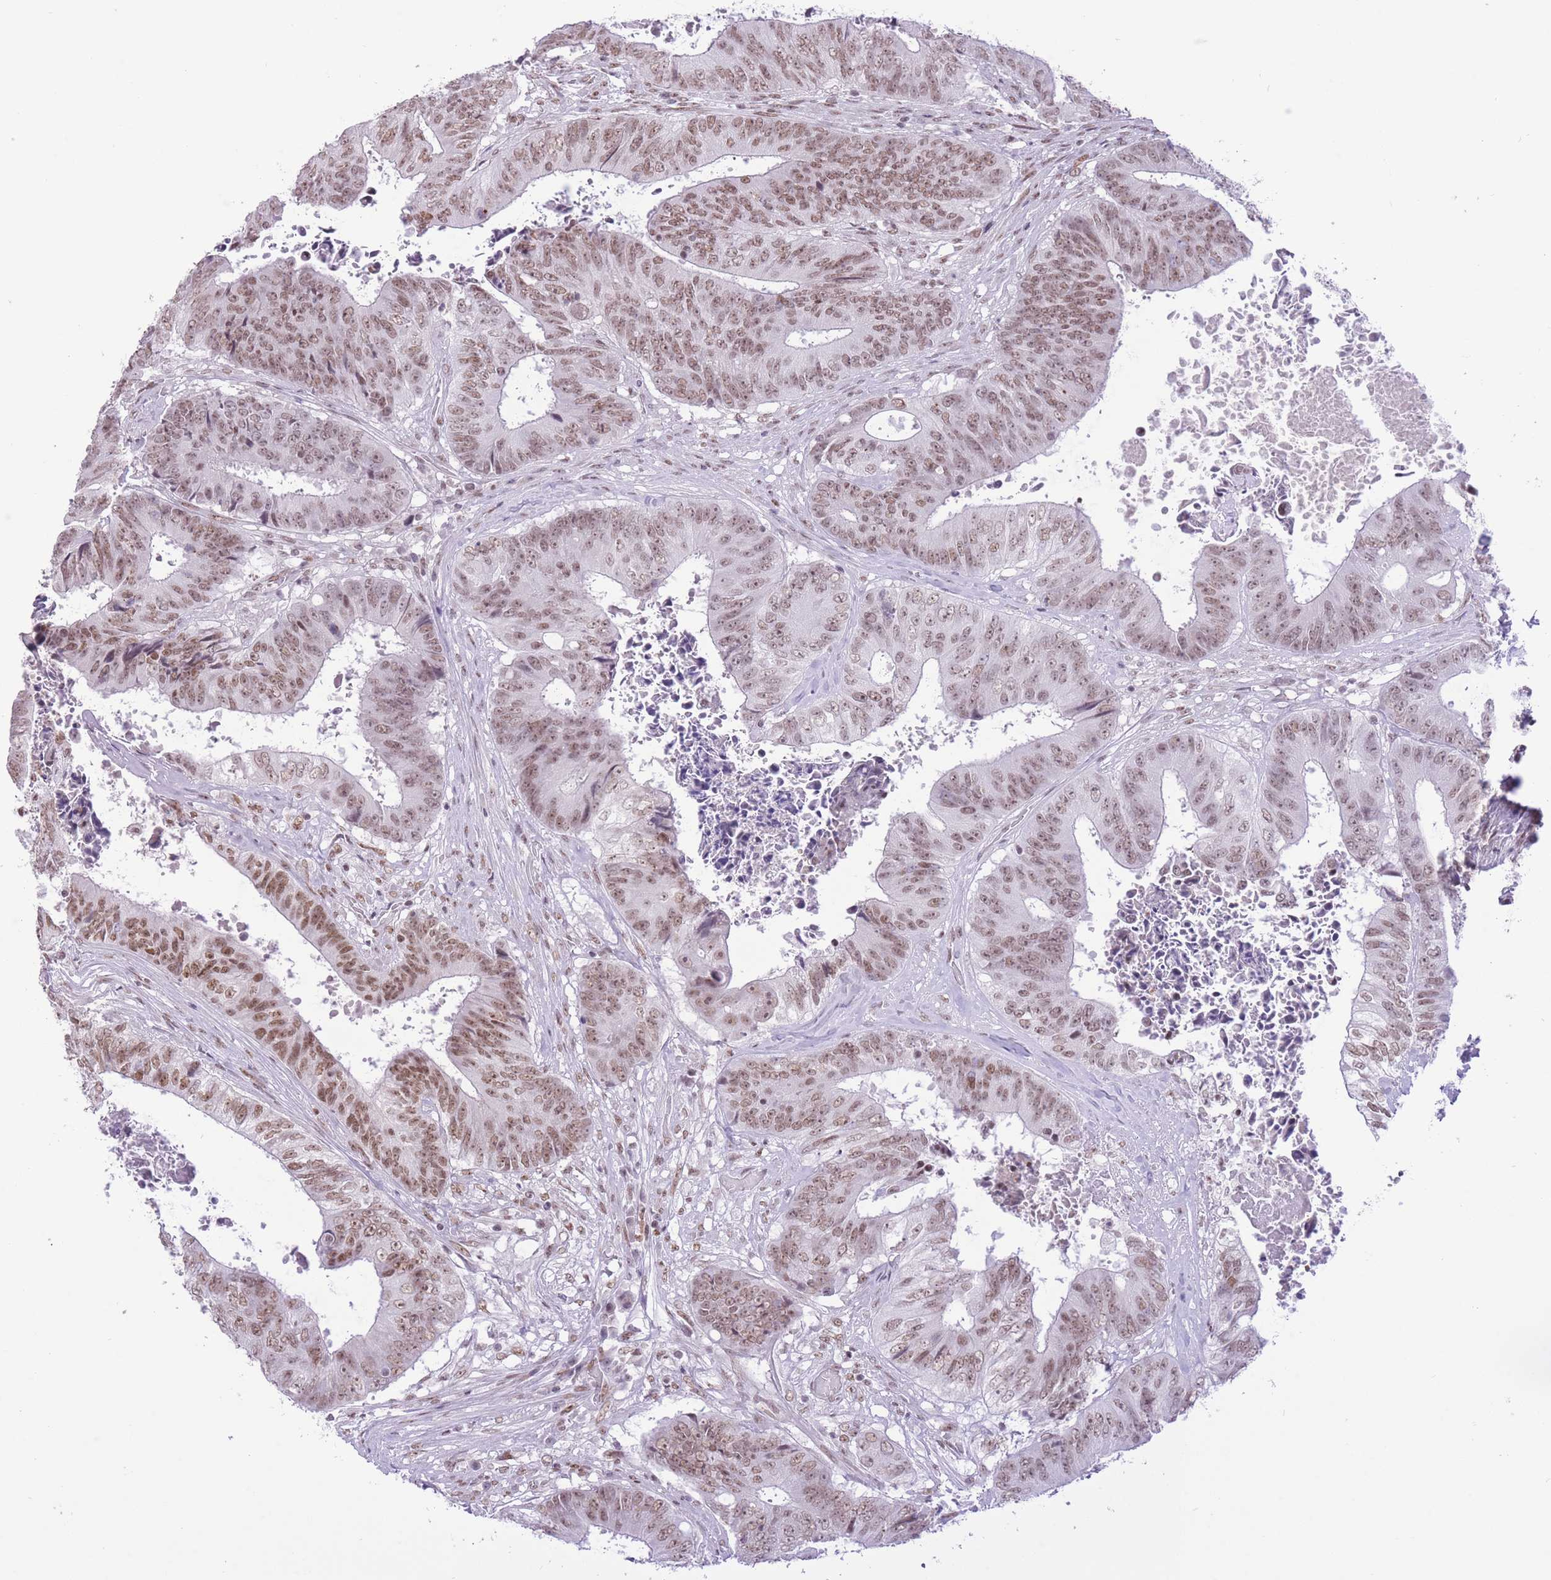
{"staining": {"intensity": "moderate", "quantity": ">75%", "location": "nuclear"}, "tissue": "colorectal cancer", "cell_type": "Tumor cells", "image_type": "cancer", "snomed": [{"axis": "morphology", "description": "Adenocarcinoma, NOS"}, {"axis": "topography", "description": "Rectum"}], "caption": "Colorectal cancer (adenocarcinoma) was stained to show a protein in brown. There is medium levels of moderate nuclear positivity in about >75% of tumor cells. (brown staining indicates protein expression, while blue staining denotes nuclei).", "gene": "ZBED5", "patient": {"sex": "male", "age": 72}}